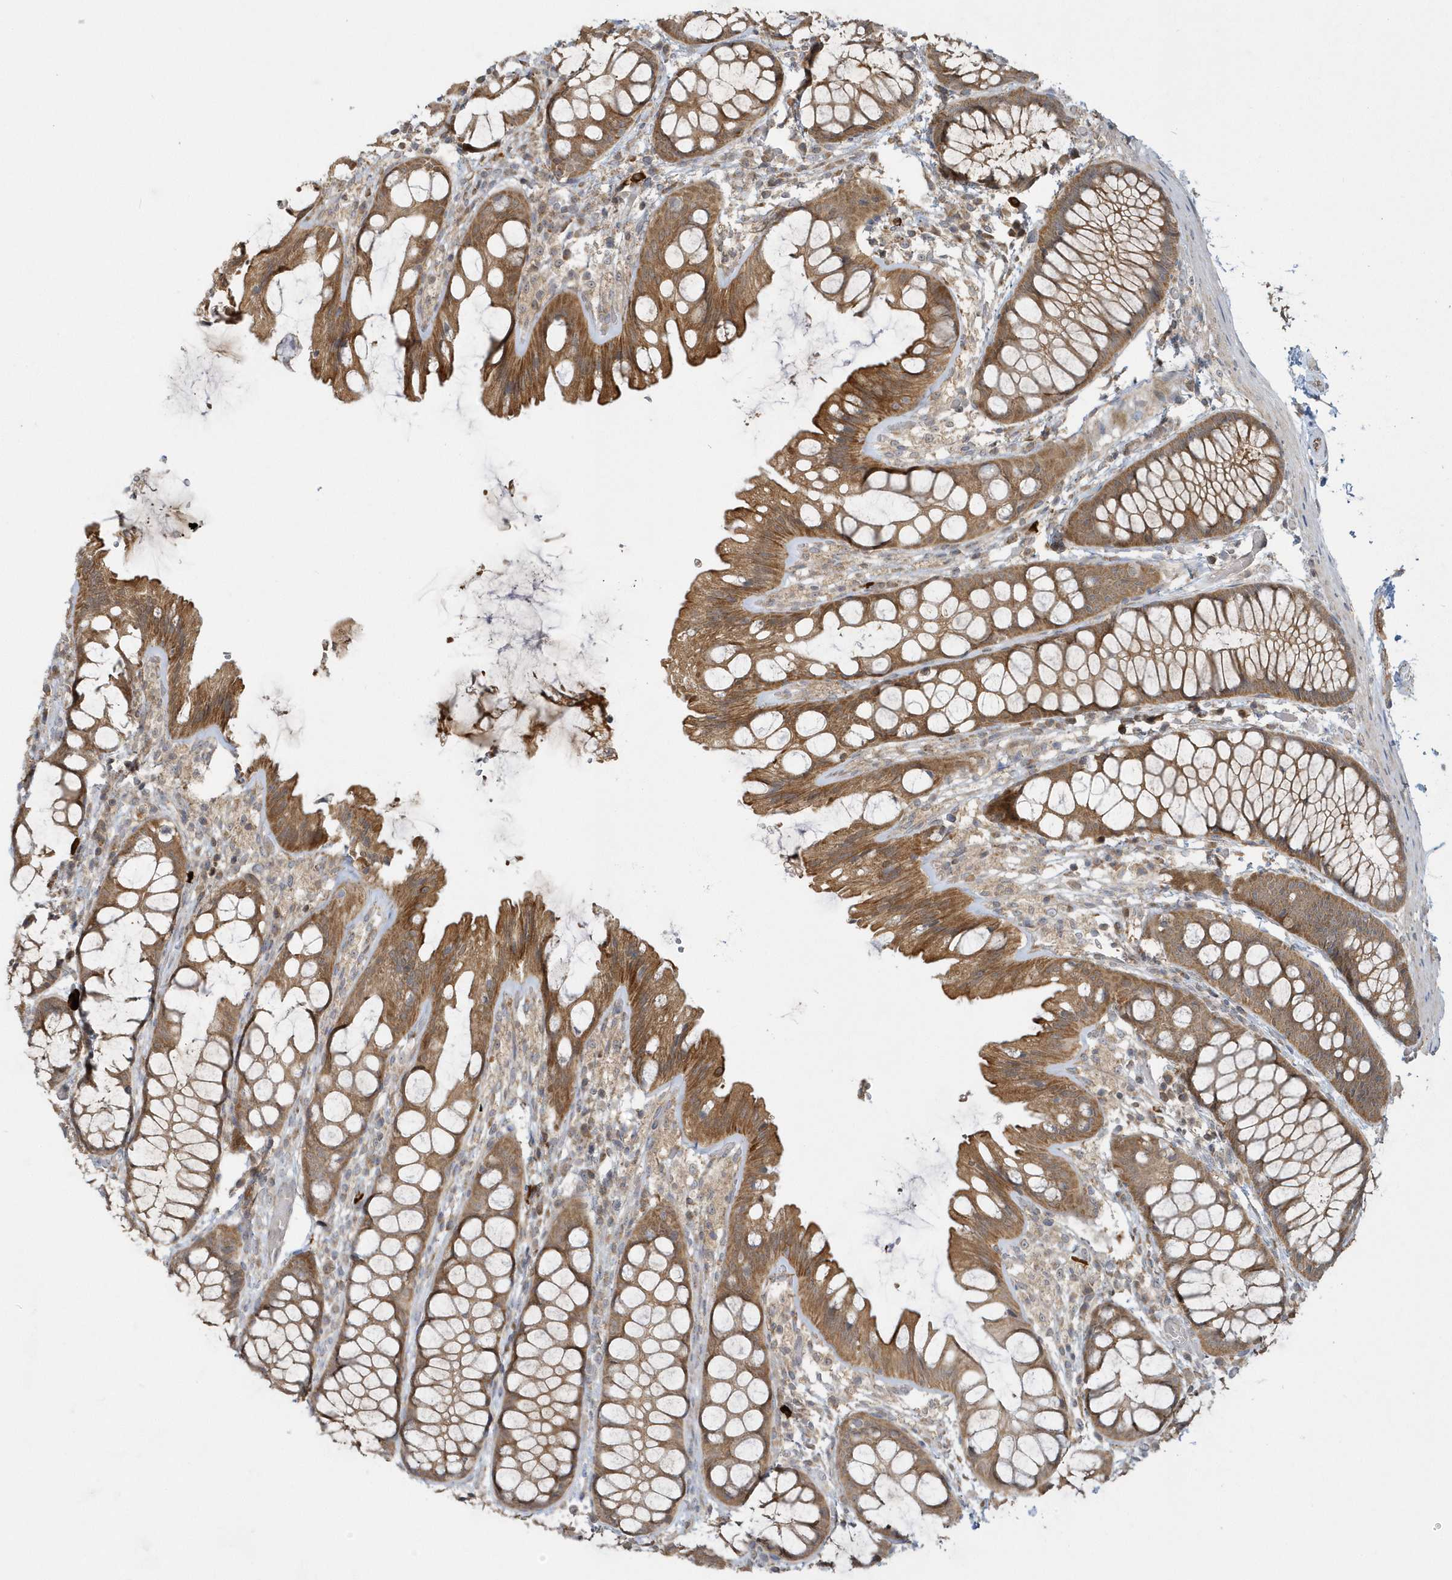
{"staining": {"intensity": "negative", "quantity": "none", "location": "none"}, "tissue": "colon", "cell_type": "Endothelial cells", "image_type": "normal", "snomed": [{"axis": "morphology", "description": "Normal tissue, NOS"}, {"axis": "topography", "description": "Colon"}], "caption": "This image is of normal colon stained with IHC to label a protein in brown with the nuclei are counter-stained blue. There is no positivity in endothelial cells.", "gene": "THG1L", "patient": {"sex": "male", "age": 47}}